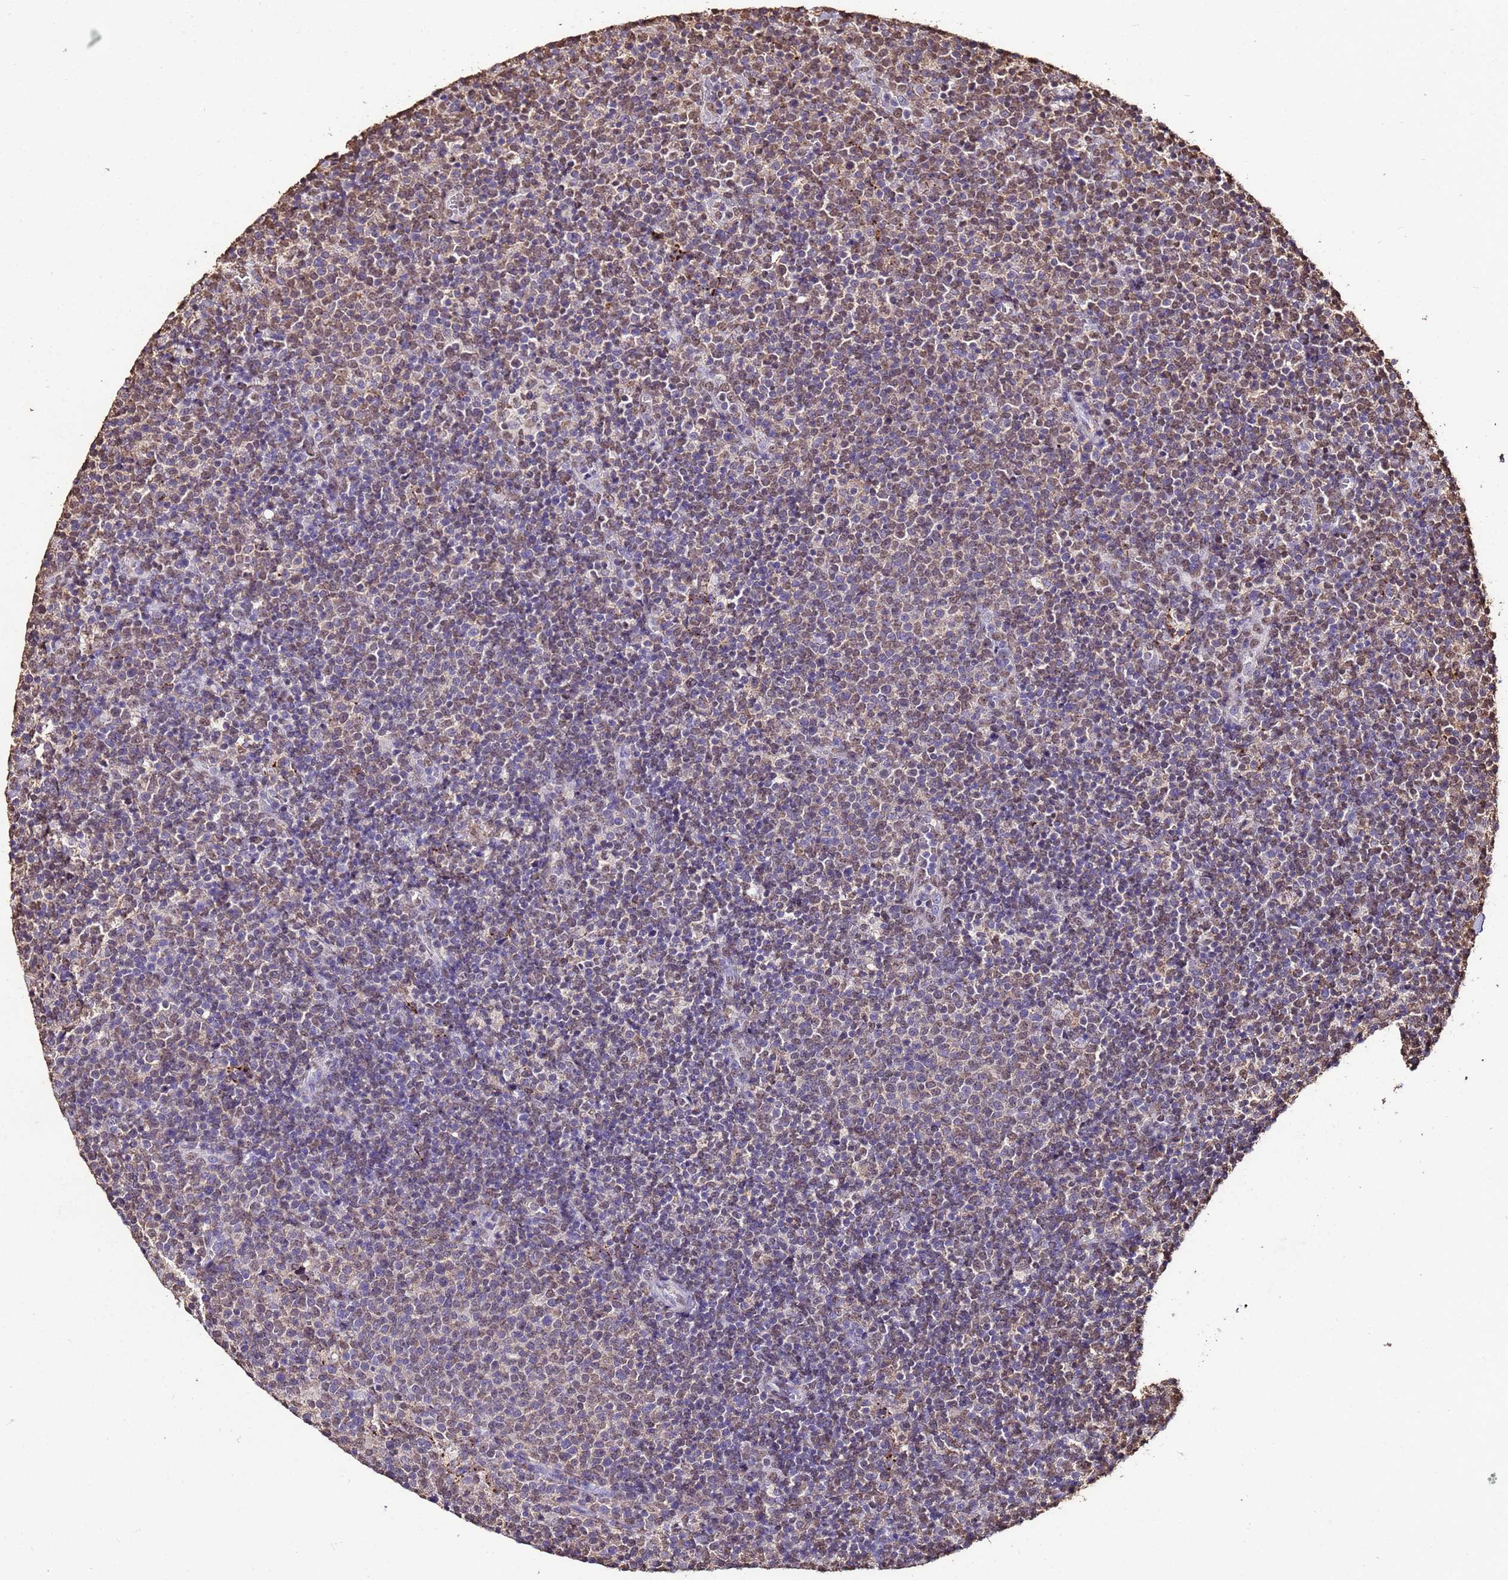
{"staining": {"intensity": "moderate", "quantity": "<25%", "location": "cytoplasmic/membranous,nuclear"}, "tissue": "lymphoma", "cell_type": "Tumor cells", "image_type": "cancer", "snomed": [{"axis": "morphology", "description": "Malignant lymphoma, non-Hodgkin's type, High grade"}, {"axis": "topography", "description": "Lymph node"}], "caption": "Protein analysis of lymphoma tissue shows moderate cytoplasmic/membranous and nuclear staining in about <25% of tumor cells. Immunohistochemistry (ihc) stains the protein of interest in brown and the nuclei are stained blue.", "gene": "TRIP6", "patient": {"sex": "male", "age": 61}}